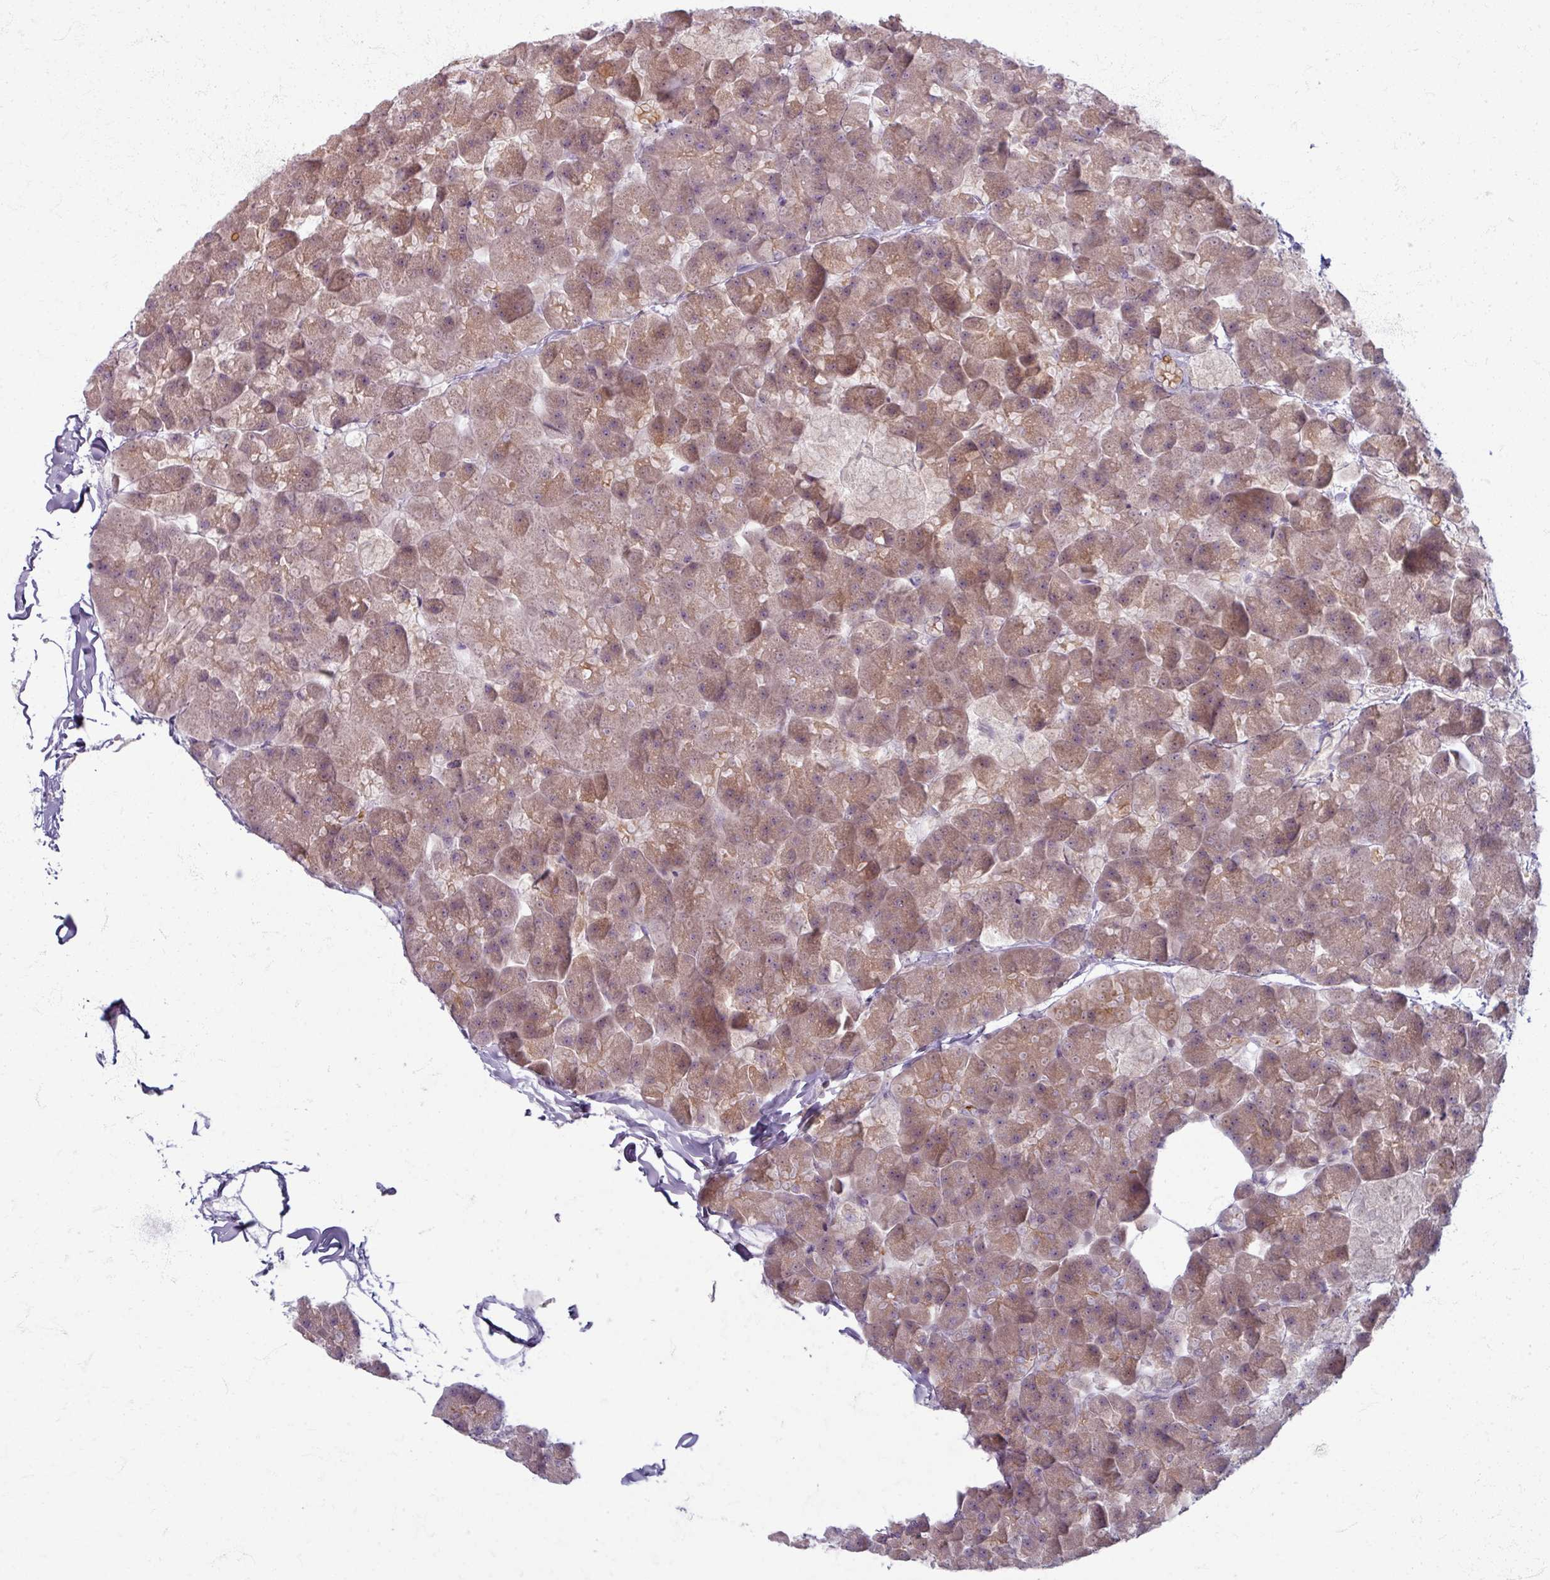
{"staining": {"intensity": "strong", "quantity": "25%-75%", "location": "cytoplasmic/membranous"}, "tissue": "pancreas", "cell_type": "Exocrine glandular cells", "image_type": "normal", "snomed": [{"axis": "morphology", "description": "Normal tissue, NOS"}, {"axis": "topography", "description": "Pancreas"}], "caption": "IHC micrograph of normal pancreas: pancreas stained using immunohistochemistry exhibits high levels of strong protein expression localized specifically in the cytoplasmic/membranous of exocrine glandular cells, appearing as a cytoplasmic/membranous brown color.", "gene": "TTLL7", "patient": {"sex": "male", "age": 35}}